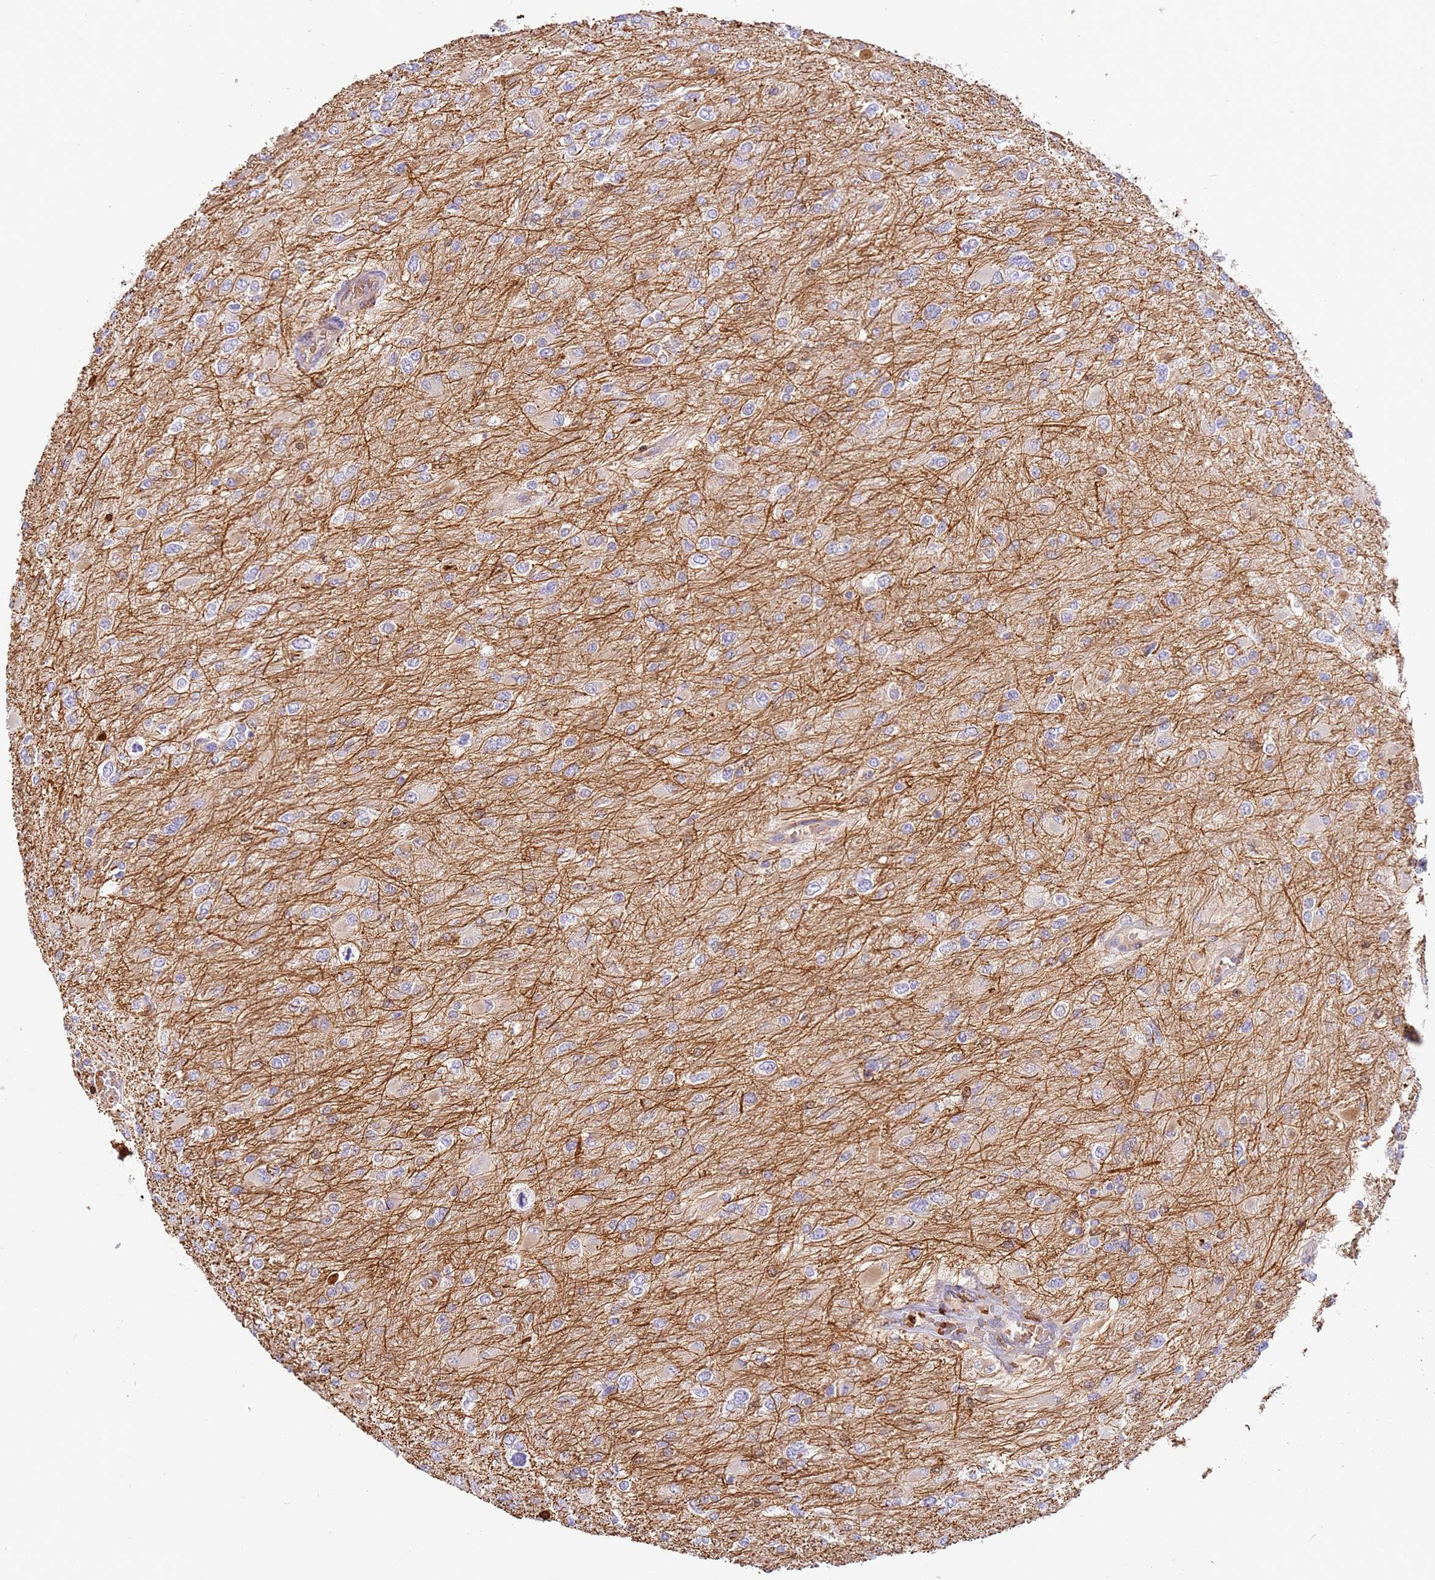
{"staining": {"intensity": "negative", "quantity": "none", "location": "none"}, "tissue": "glioma", "cell_type": "Tumor cells", "image_type": "cancer", "snomed": [{"axis": "morphology", "description": "Glioma, malignant, High grade"}, {"axis": "topography", "description": "Cerebral cortex"}], "caption": "There is no significant staining in tumor cells of malignant glioma (high-grade).", "gene": "OR6P1", "patient": {"sex": "female", "age": 36}}